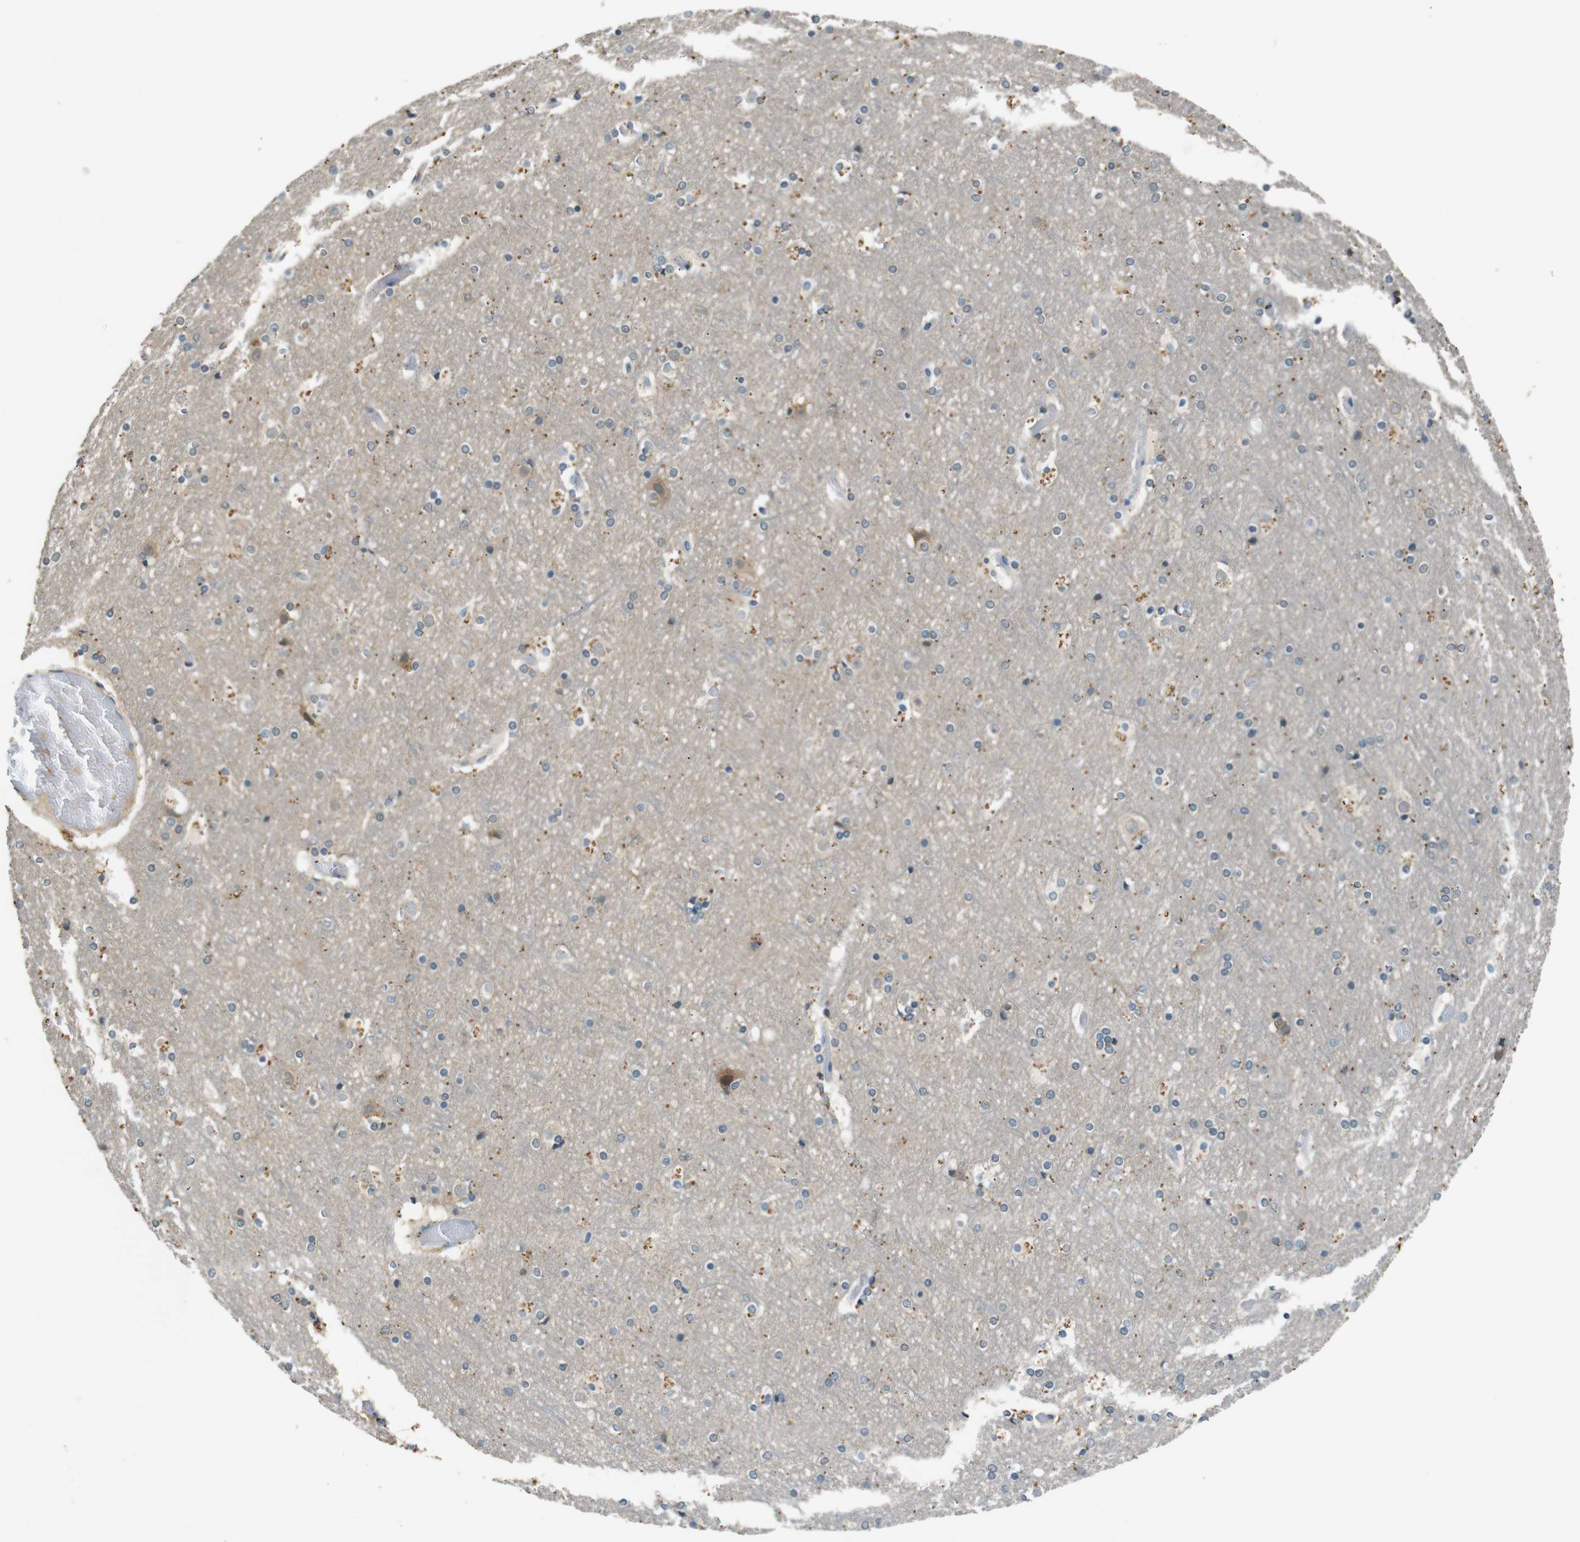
{"staining": {"intensity": "weak", "quantity": "25%-75%", "location": "cytoplasmic/membranous"}, "tissue": "cerebral cortex", "cell_type": "Endothelial cells", "image_type": "normal", "snomed": [{"axis": "morphology", "description": "Normal tissue, NOS"}, {"axis": "topography", "description": "Cerebral cortex"}], "caption": "Immunohistochemistry (IHC) staining of normal cerebral cortex, which demonstrates low levels of weak cytoplasmic/membranous positivity in about 25%-75% of endothelial cells indicating weak cytoplasmic/membranous protein expression. The staining was performed using DAB (3,3'-diaminobenzidine) (brown) for protein detection and nuclei were counterstained in hematoxylin (blue).", "gene": "MAGI2", "patient": {"sex": "male", "age": 57}}